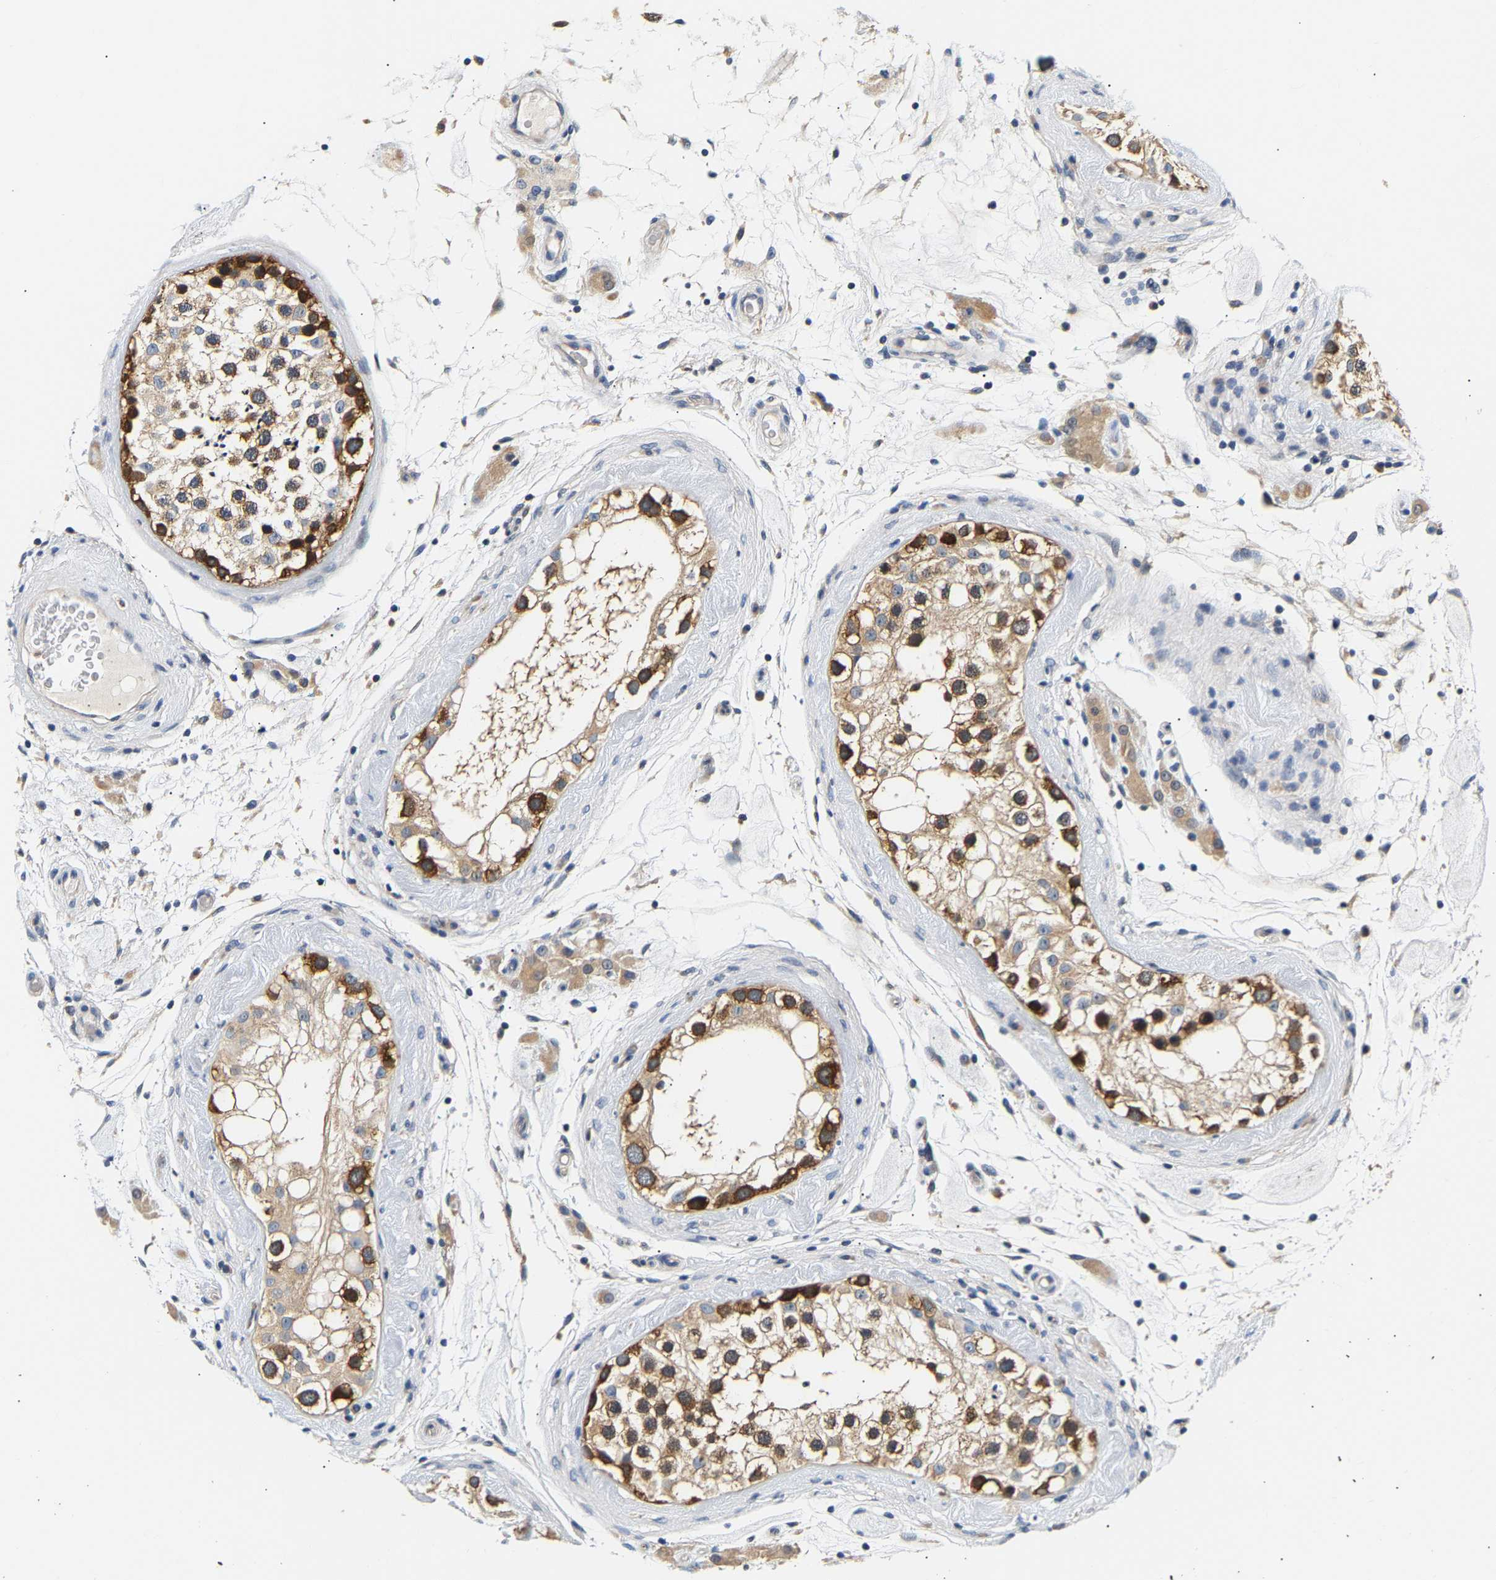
{"staining": {"intensity": "moderate", "quantity": ">75%", "location": "cytoplasmic/membranous"}, "tissue": "testis", "cell_type": "Cells in seminiferous ducts", "image_type": "normal", "snomed": [{"axis": "morphology", "description": "Normal tissue, NOS"}, {"axis": "topography", "description": "Testis"}], "caption": "This micrograph reveals immunohistochemistry staining of normal human testis, with medium moderate cytoplasmic/membranous positivity in about >75% of cells in seminiferous ducts.", "gene": "PPID", "patient": {"sex": "male", "age": 46}}